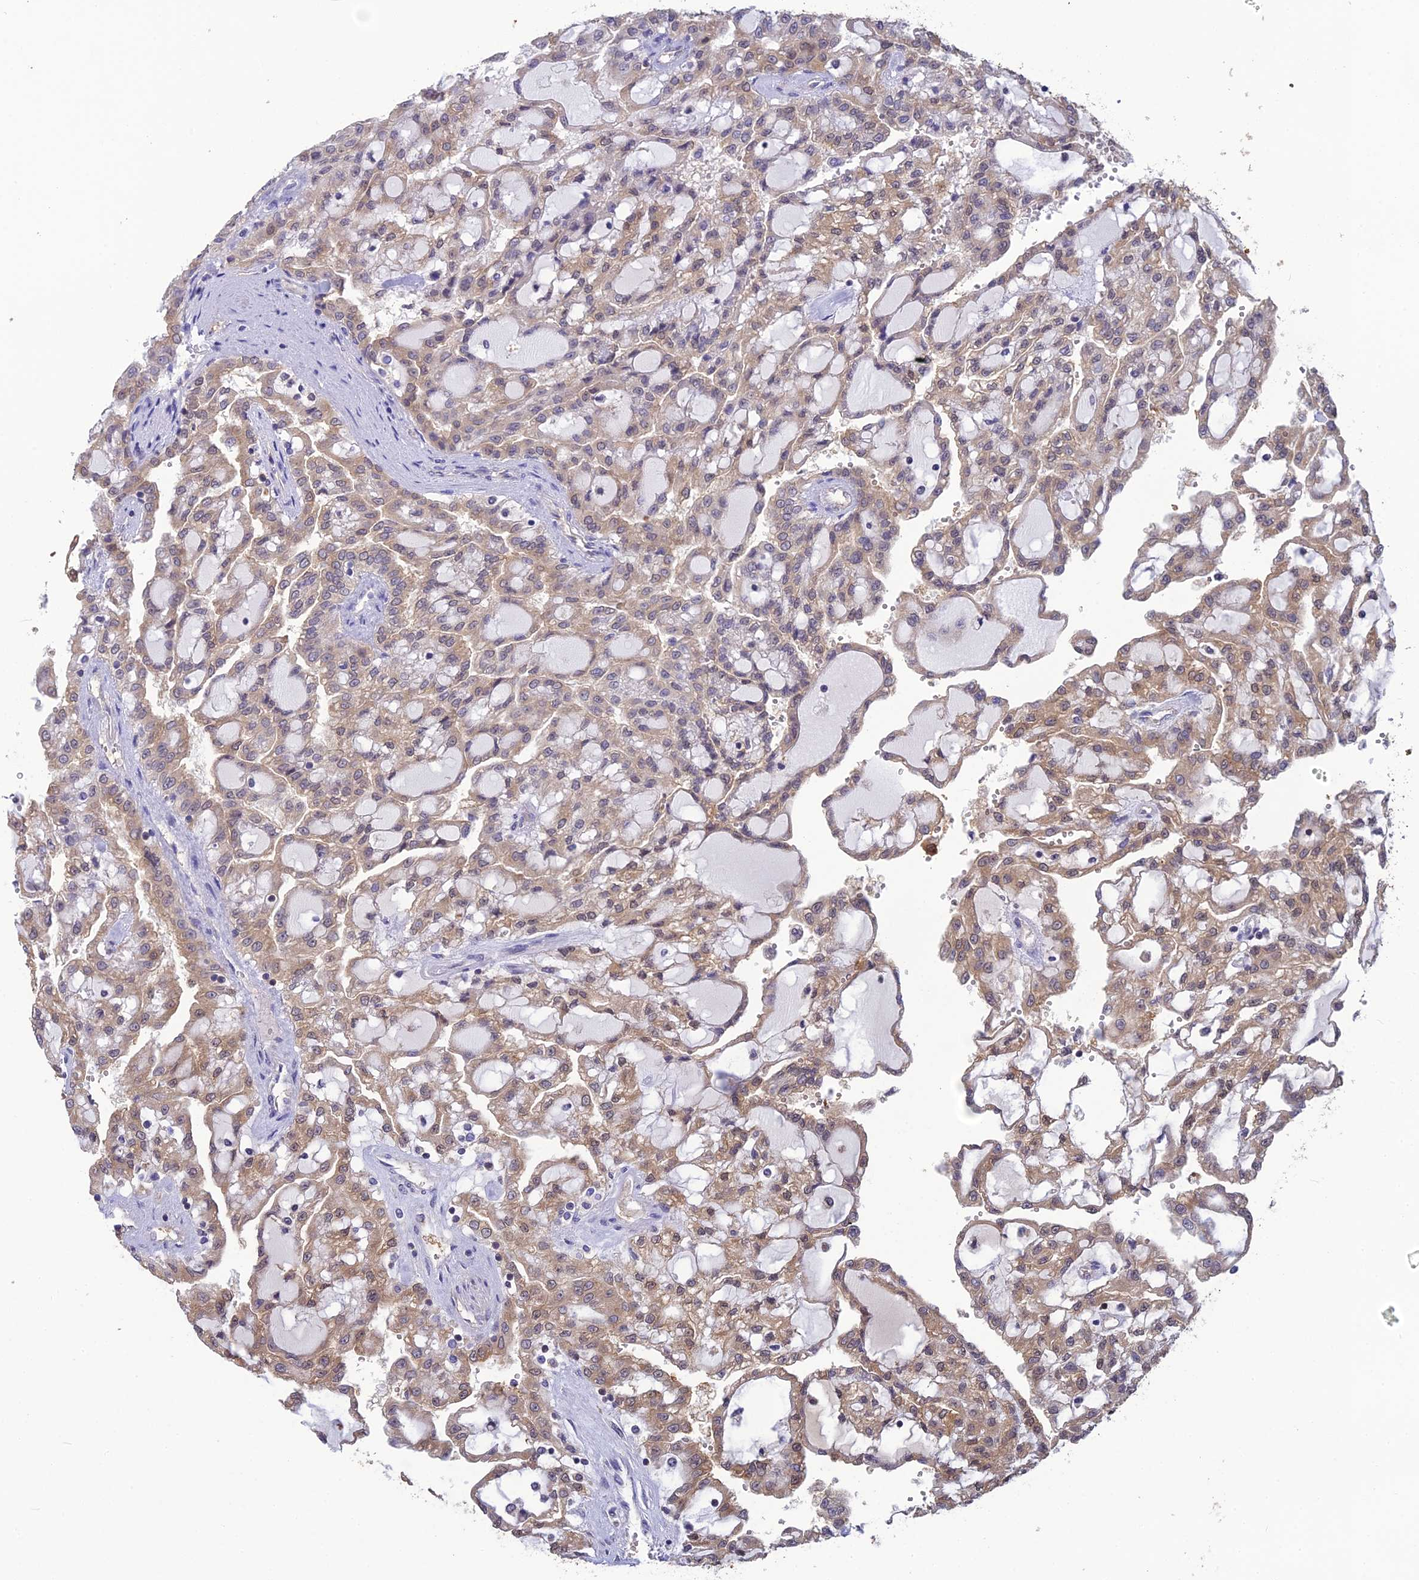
{"staining": {"intensity": "weak", "quantity": "25%-75%", "location": "cytoplasmic/membranous,nuclear"}, "tissue": "renal cancer", "cell_type": "Tumor cells", "image_type": "cancer", "snomed": [{"axis": "morphology", "description": "Adenocarcinoma, NOS"}, {"axis": "topography", "description": "Kidney"}], "caption": "IHC (DAB (3,3'-diaminobenzidine)) staining of renal adenocarcinoma displays weak cytoplasmic/membranous and nuclear protein staining in approximately 25%-75% of tumor cells. The staining was performed using DAB (3,3'-diaminobenzidine) to visualize the protein expression in brown, while the nuclei were stained in blue with hematoxylin (Magnification: 20x).", "gene": "HINT1", "patient": {"sex": "male", "age": 63}}